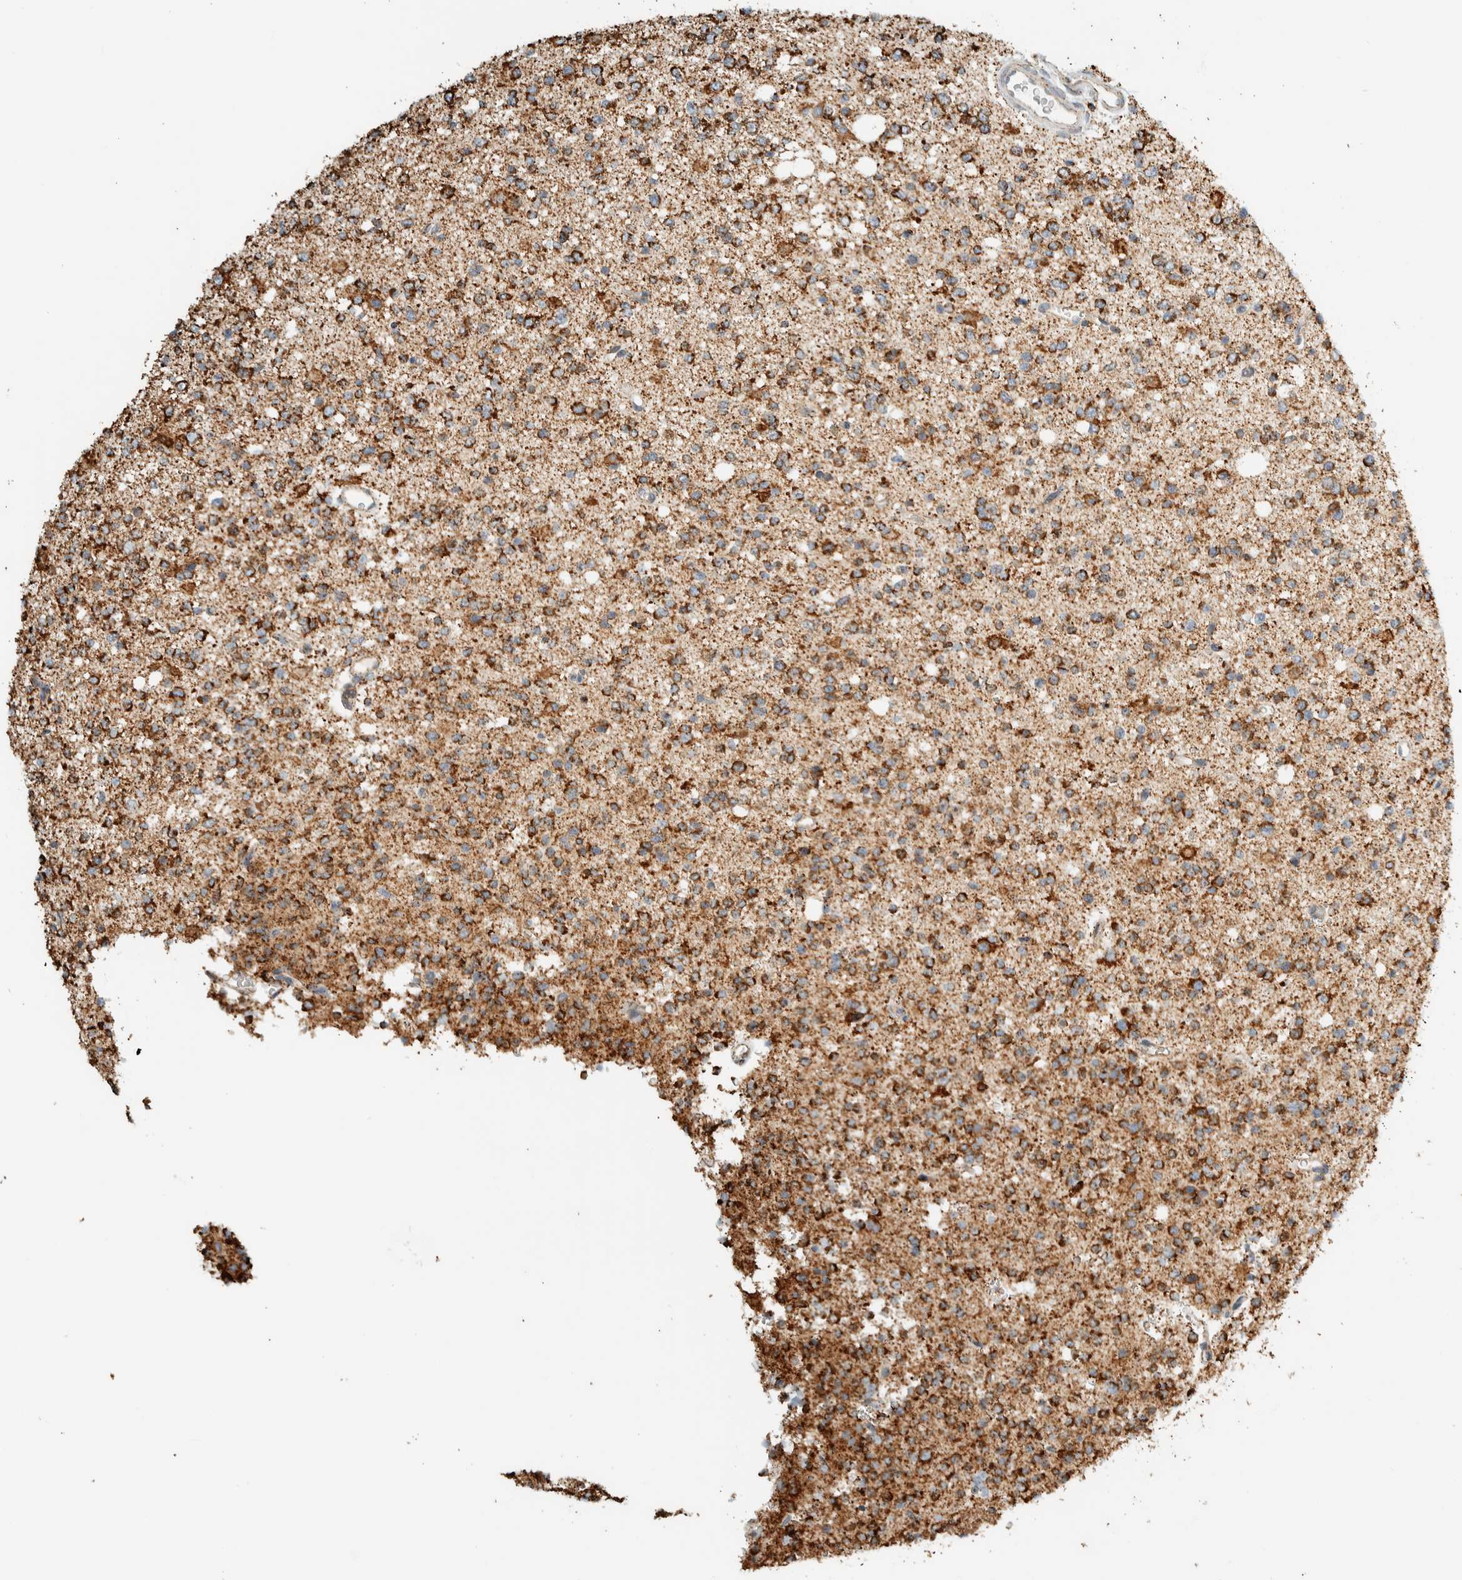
{"staining": {"intensity": "strong", "quantity": ">75%", "location": "cytoplasmic/membranous"}, "tissue": "glioma", "cell_type": "Tumor cells", "image_type": "cancer", "snomed": [{"axis": "morphology", "description": "Glioma, malignant, High grade"}, {"axis": "topography", "description": "Brain"}], "caption": "IHC staining of malignant glioma (high-grade), which exhibits high levels of strong cytoplasmic/membranous expression in about >75% of tumor cells indicating strong cytoplasmic/membranous protein staining. The staining was performed using DAB (brown) for protein detection and nuclei were counterstained in hematoxylin (blue).", "gene": "ZNF454", "patient": {"sex": "female", "age": 62}}